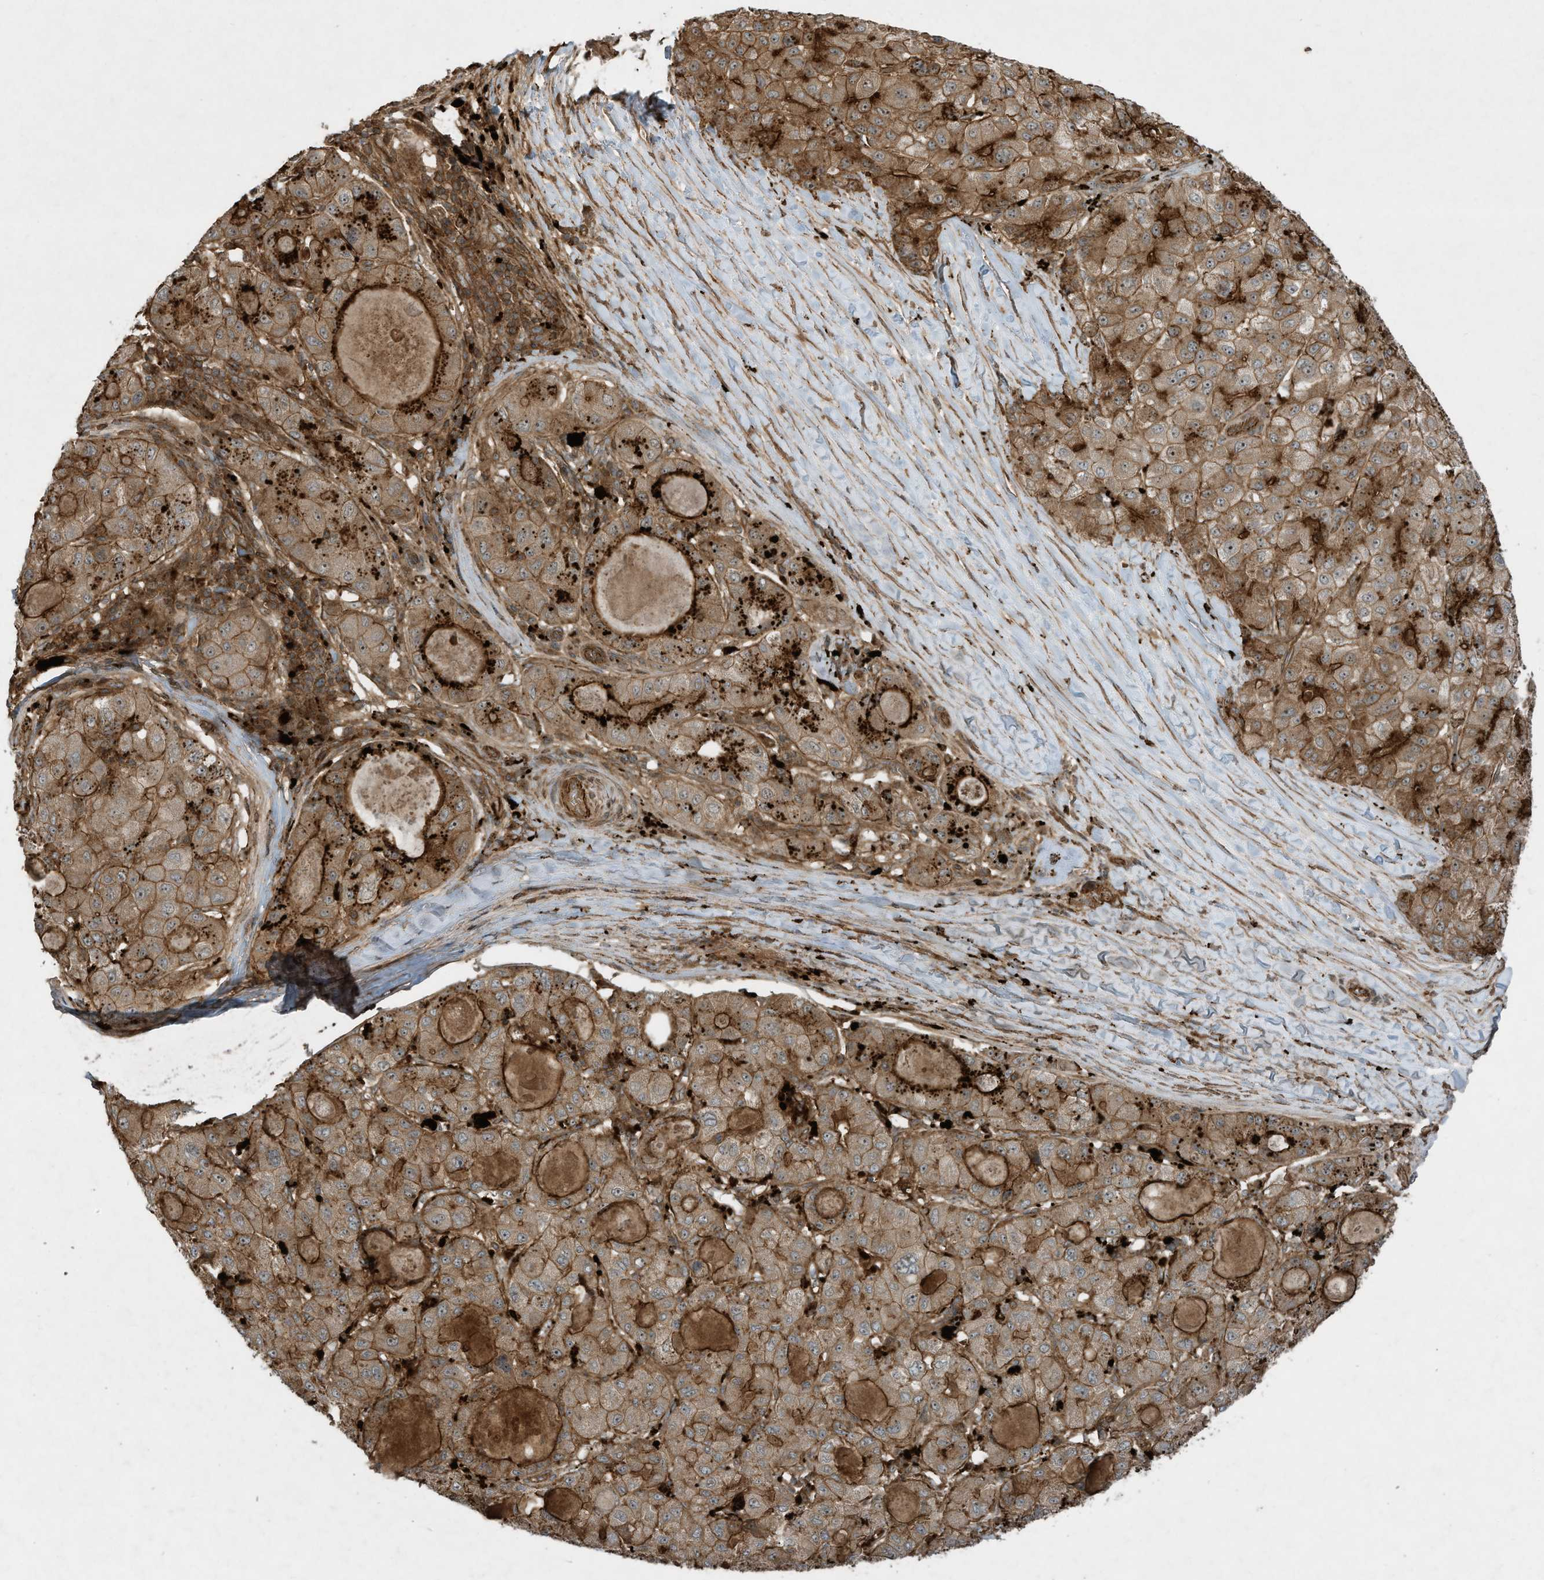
{"staining": {"intensity": "moderate", "quantity": ">75%", "location": "cytoplasmic/membranous"}, "tissue": "liver cancer", "cell_type": "Tumor cells", "image_type": "cancer", "snomed": [{"axis": "morphology", "description": "Carcinoma, Hepatocellular, NOS"}, {"axis": "topography", "description": "Liver"}], "caption": "Human liver cancer (hepatocellular carcinoma) stained for a protein (brown) demonstrates moderate cytoplasmic/membranous positive expression in approximately >75% of tumor cells.", "gene": "DDIT4", "patient": {"sex": "male", "age": 80}}